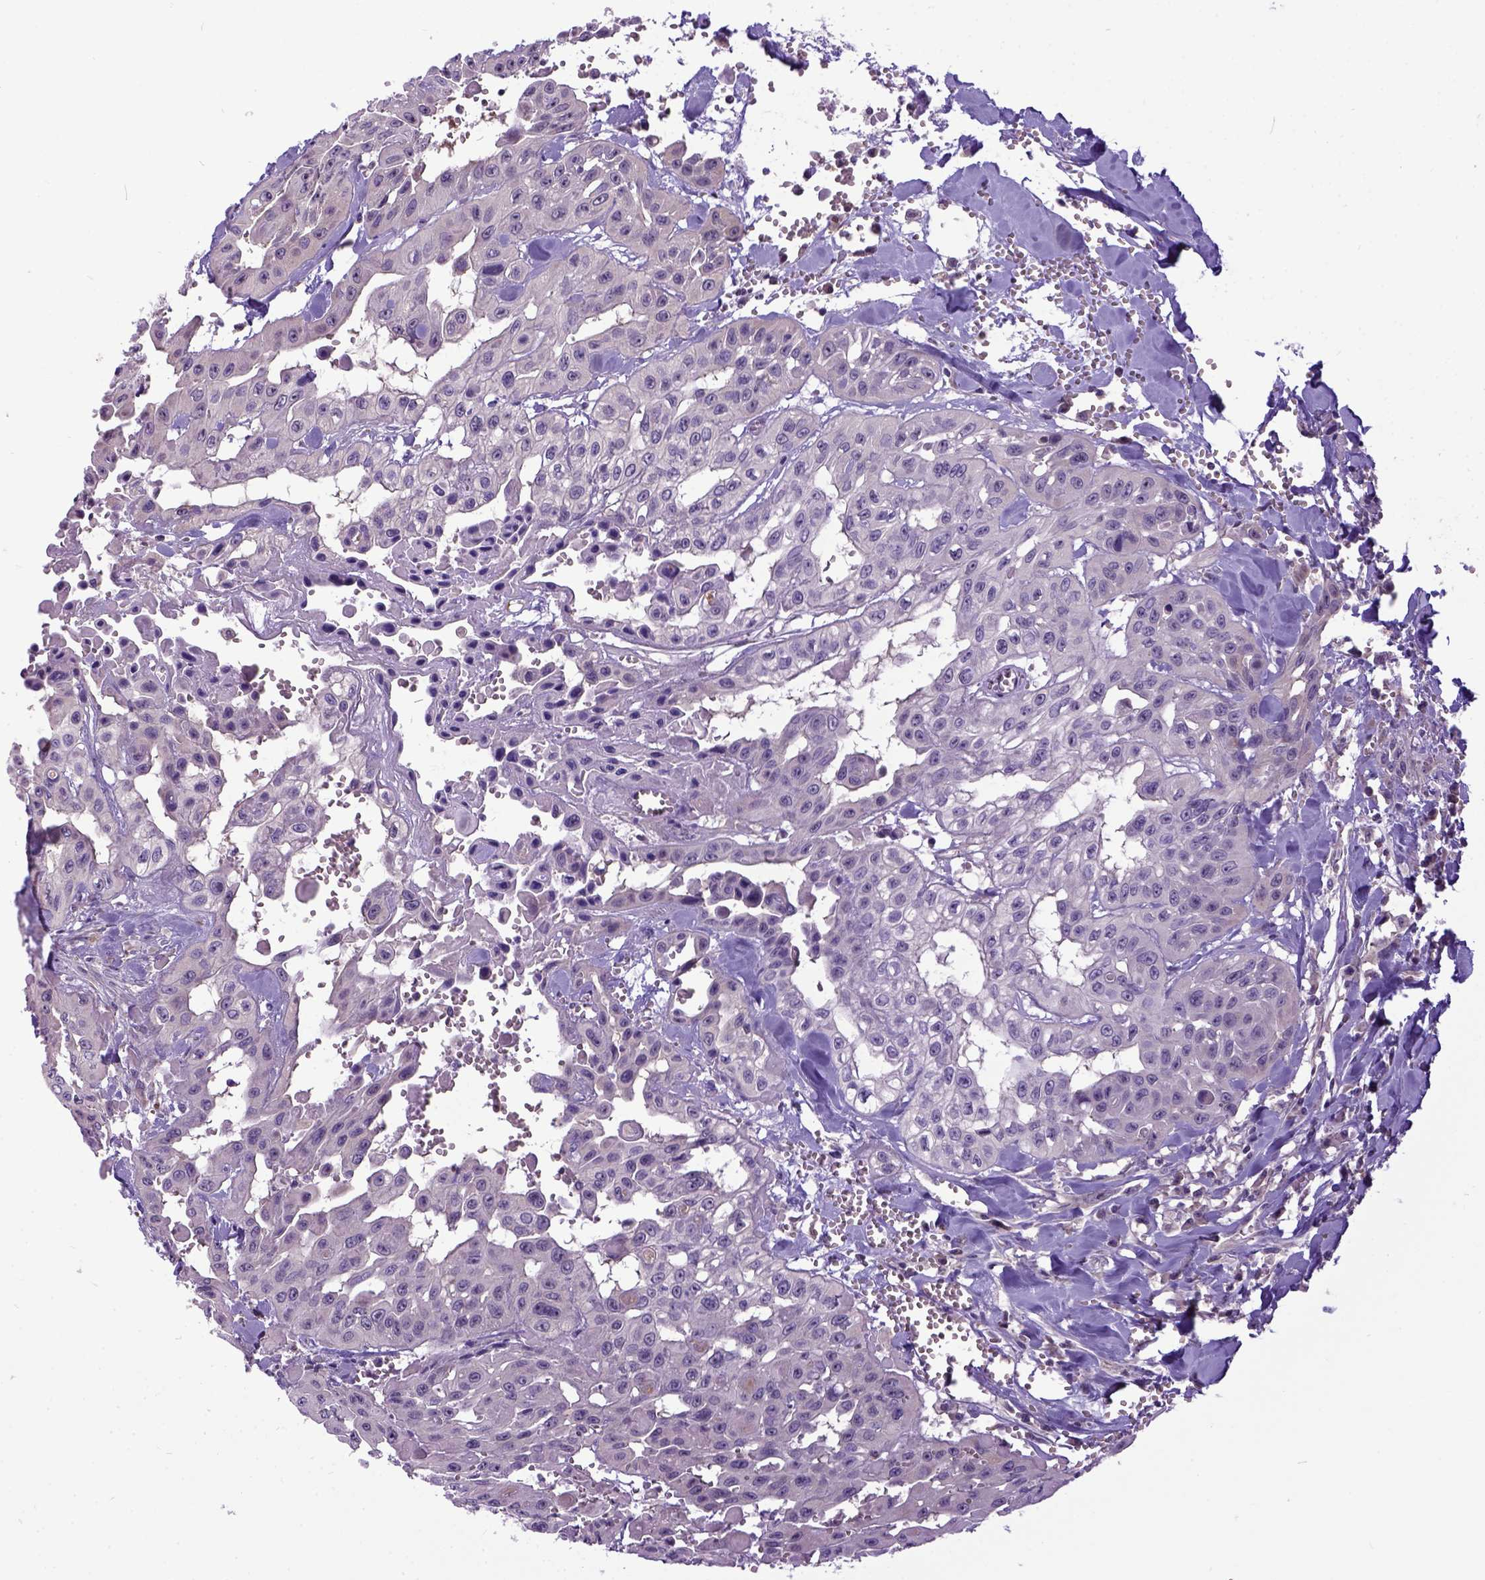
{"staining": {"intensity": "negative", "quantity": "none", "location": "none"}, "tissue": "head and neck cancer", "cell_type": "Tumor cells", "image_type": "cancer", "snomed": [{"axis": "morphology", "description": "Adenocarcinoma, NOS"}, {"axis": "topography", "description": "Head-Neck"}], "caption": "Tumor cells are negative for brown protein staining in head and neck adenocarcinoma. (DAB (3,3'-diaminobenzidine) immunohistochemistry, high magnification).", "gene": "NEK5", "patient": {"sex": "male", "age": 73}}